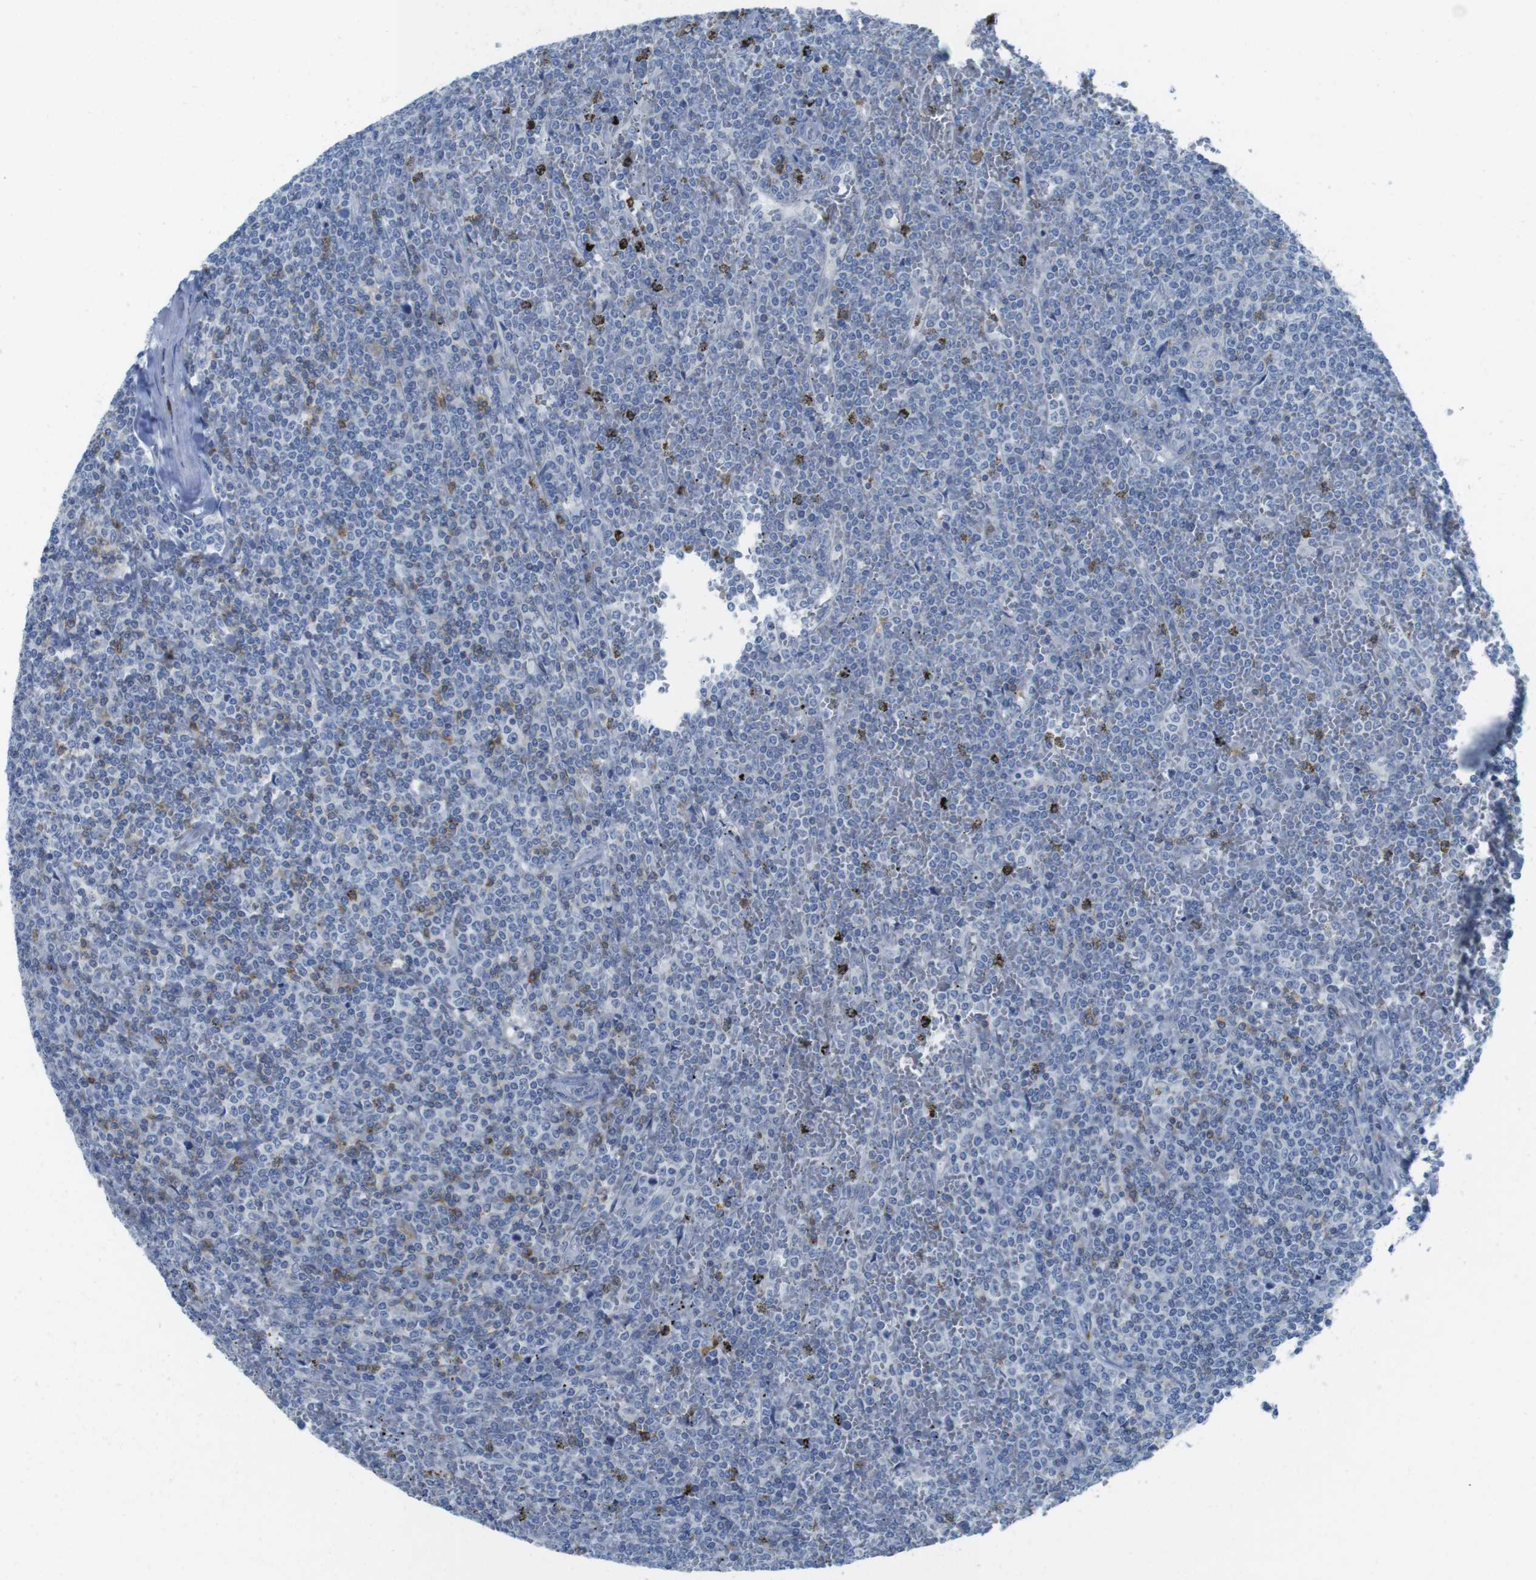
{"staining": {"intensity": "moderate", "quantity": "<25%", "location": "cytoplasmic/membranous"}, "tissue": "lymphoma", "cell_type": "Tumor cells", "image_type": "cancer", "snomed": [{"axis": "morphology", "description": "Malignant lymphoma, non-Hodgkin's type, Low grade"}, {"axis": "topography", "description": "Spleen"}], "caption": "Human malignant lymphoma, non-Hodgkin's type (low-grade) stained with a protein marker shows moderate staining in tumor cells.", "gene": "CD5", "patient": {"sex": "female", "age": 19}}